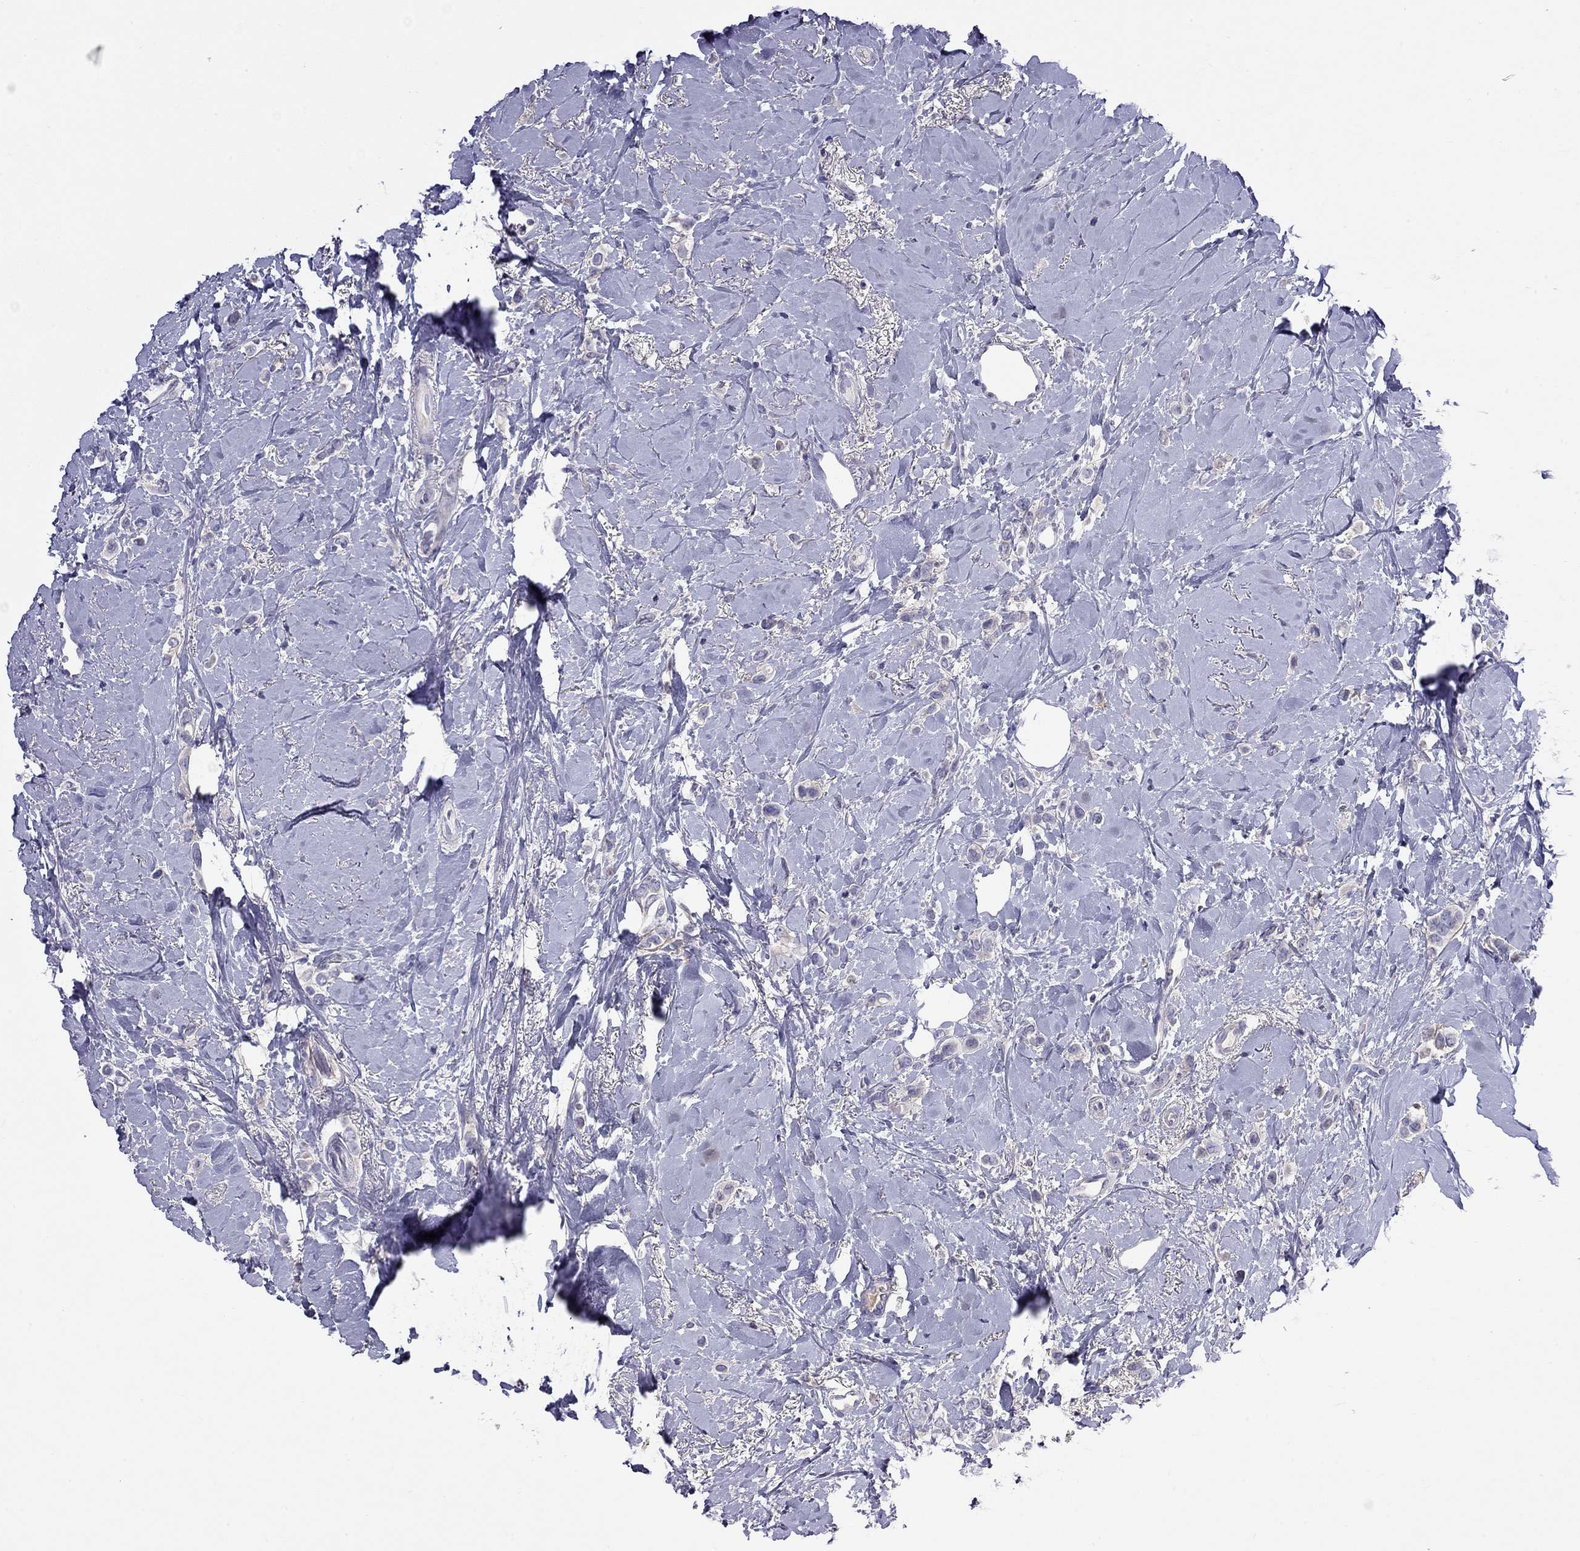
{"staining": {"intensity": "negative", "quantity": "none", "location": "none"}, "tissue": "breast cancer", "cell_type": "Tumor cells", "image_type": "cancer", "snomed": [{"axis": "morphology", "description": "Lobular carcinoma"}, {"axis": "topography", "description": "Breast"}], "caption": "A histopathology image of breast lobular carcinoma stained for a protein reveals no brown staining in tumor cells. (DAB IHC with hematoxylin counter stain).", "gene": "CPNE4", "patient": {"sex": "female", "age": 66}}